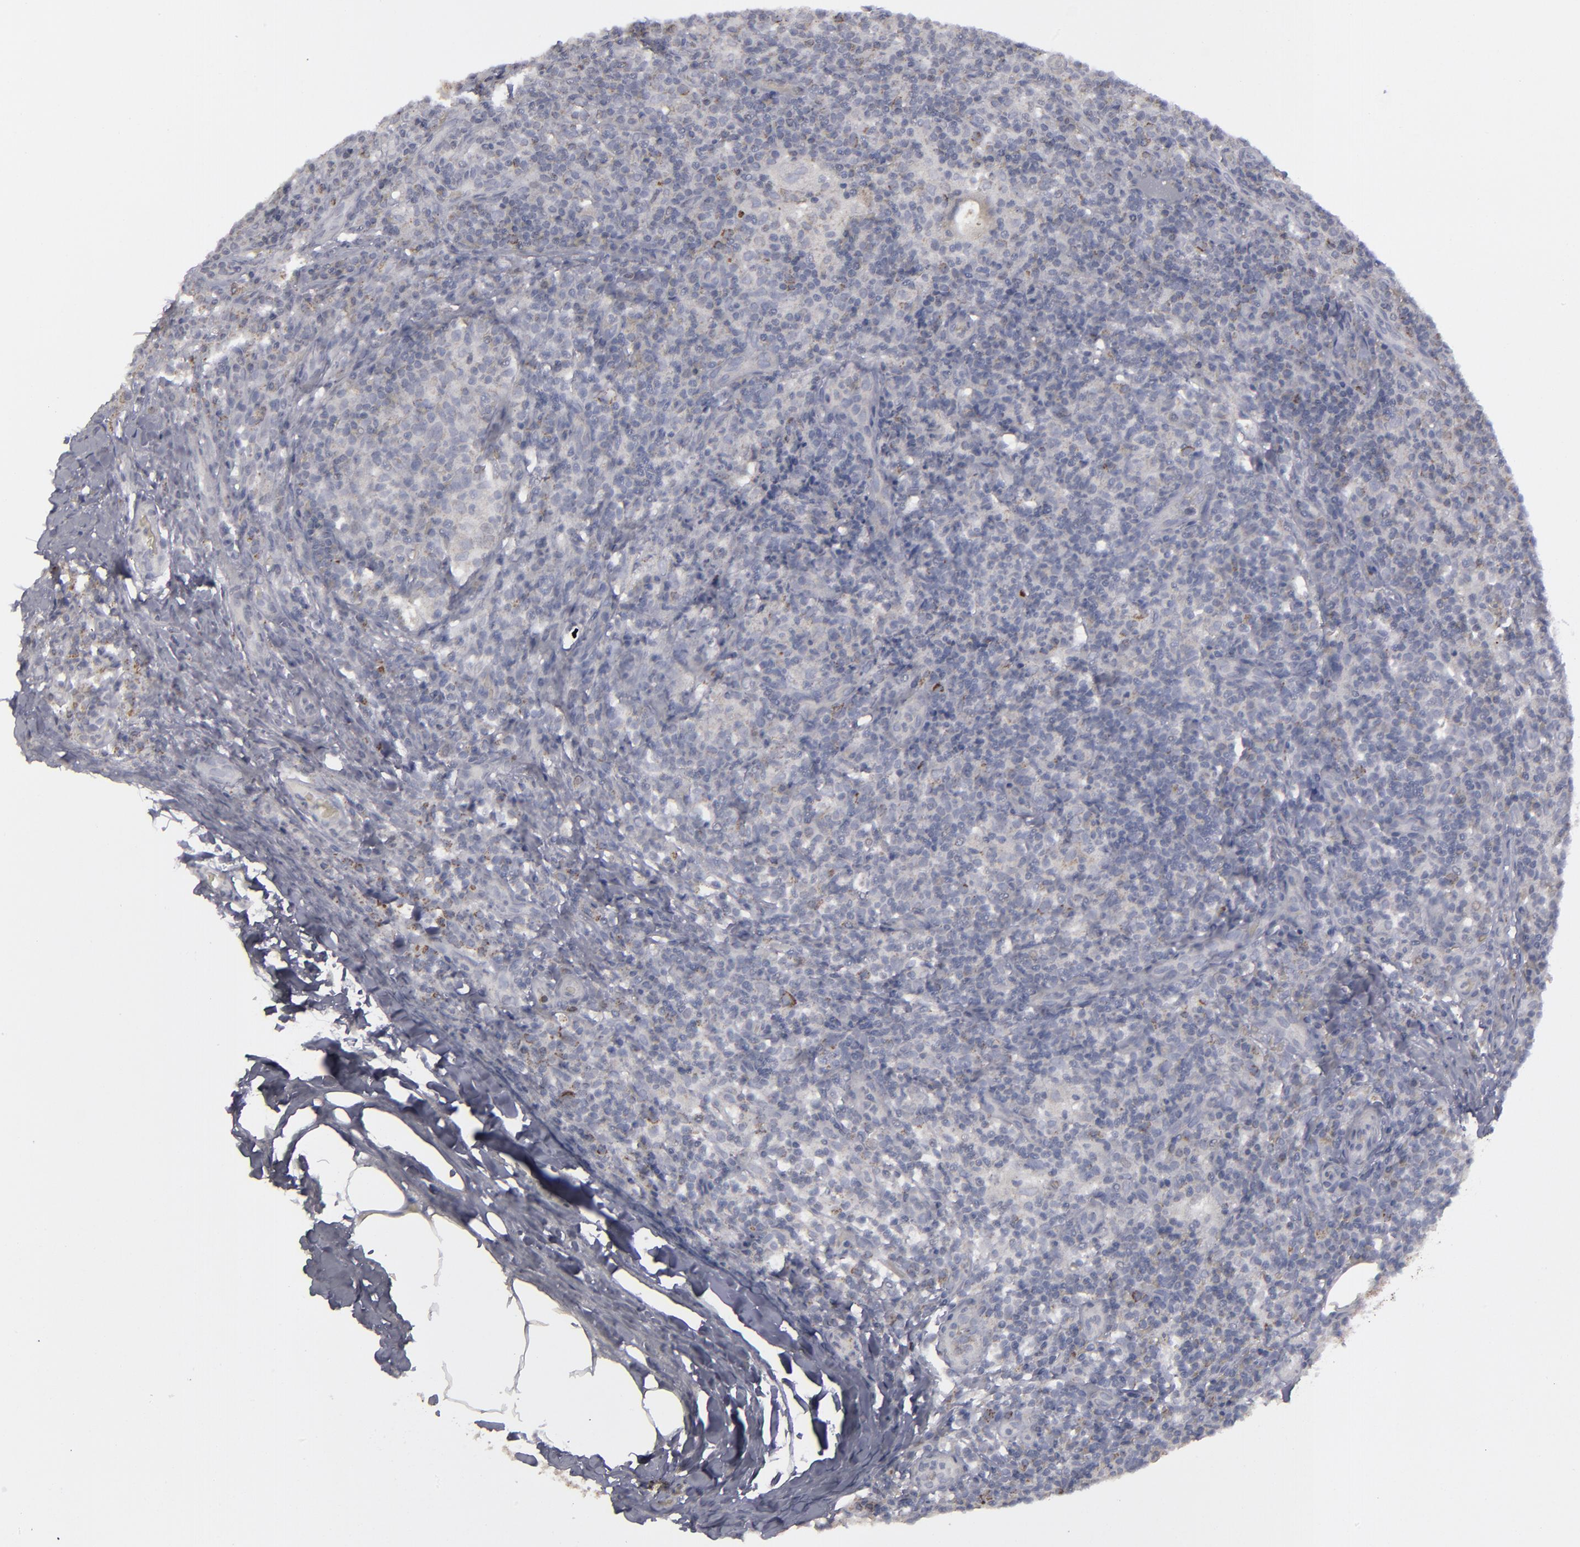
{"staining": {"intensity": "strong", "quantity": "<25%", "location": "cytoplasmic/membranous"}, "tissue": "lymph node", "cell_type": "Germinal center cells", "image_type": "normal", "snomed": [{"axis": "morphology", "description": "Normal tissue, NOS"}, {"axis": "morphology", "description": "Inflammation, NOS"}, {"axis": "topography", "description": "Lymph node"}], "caption": "A micrograph of human lymph node stained for a protein exhibits strong cytoplasmic/membranous brown staining in germinal center cells. The protein is stained brown, and the nuclei are stained in blue (DAB (3,3'-diaminobenzidine) IHC with brightfield microscopy, high magnification).", "gene": "MYOM2", "patient": {"sex": "male", "age": 46}}